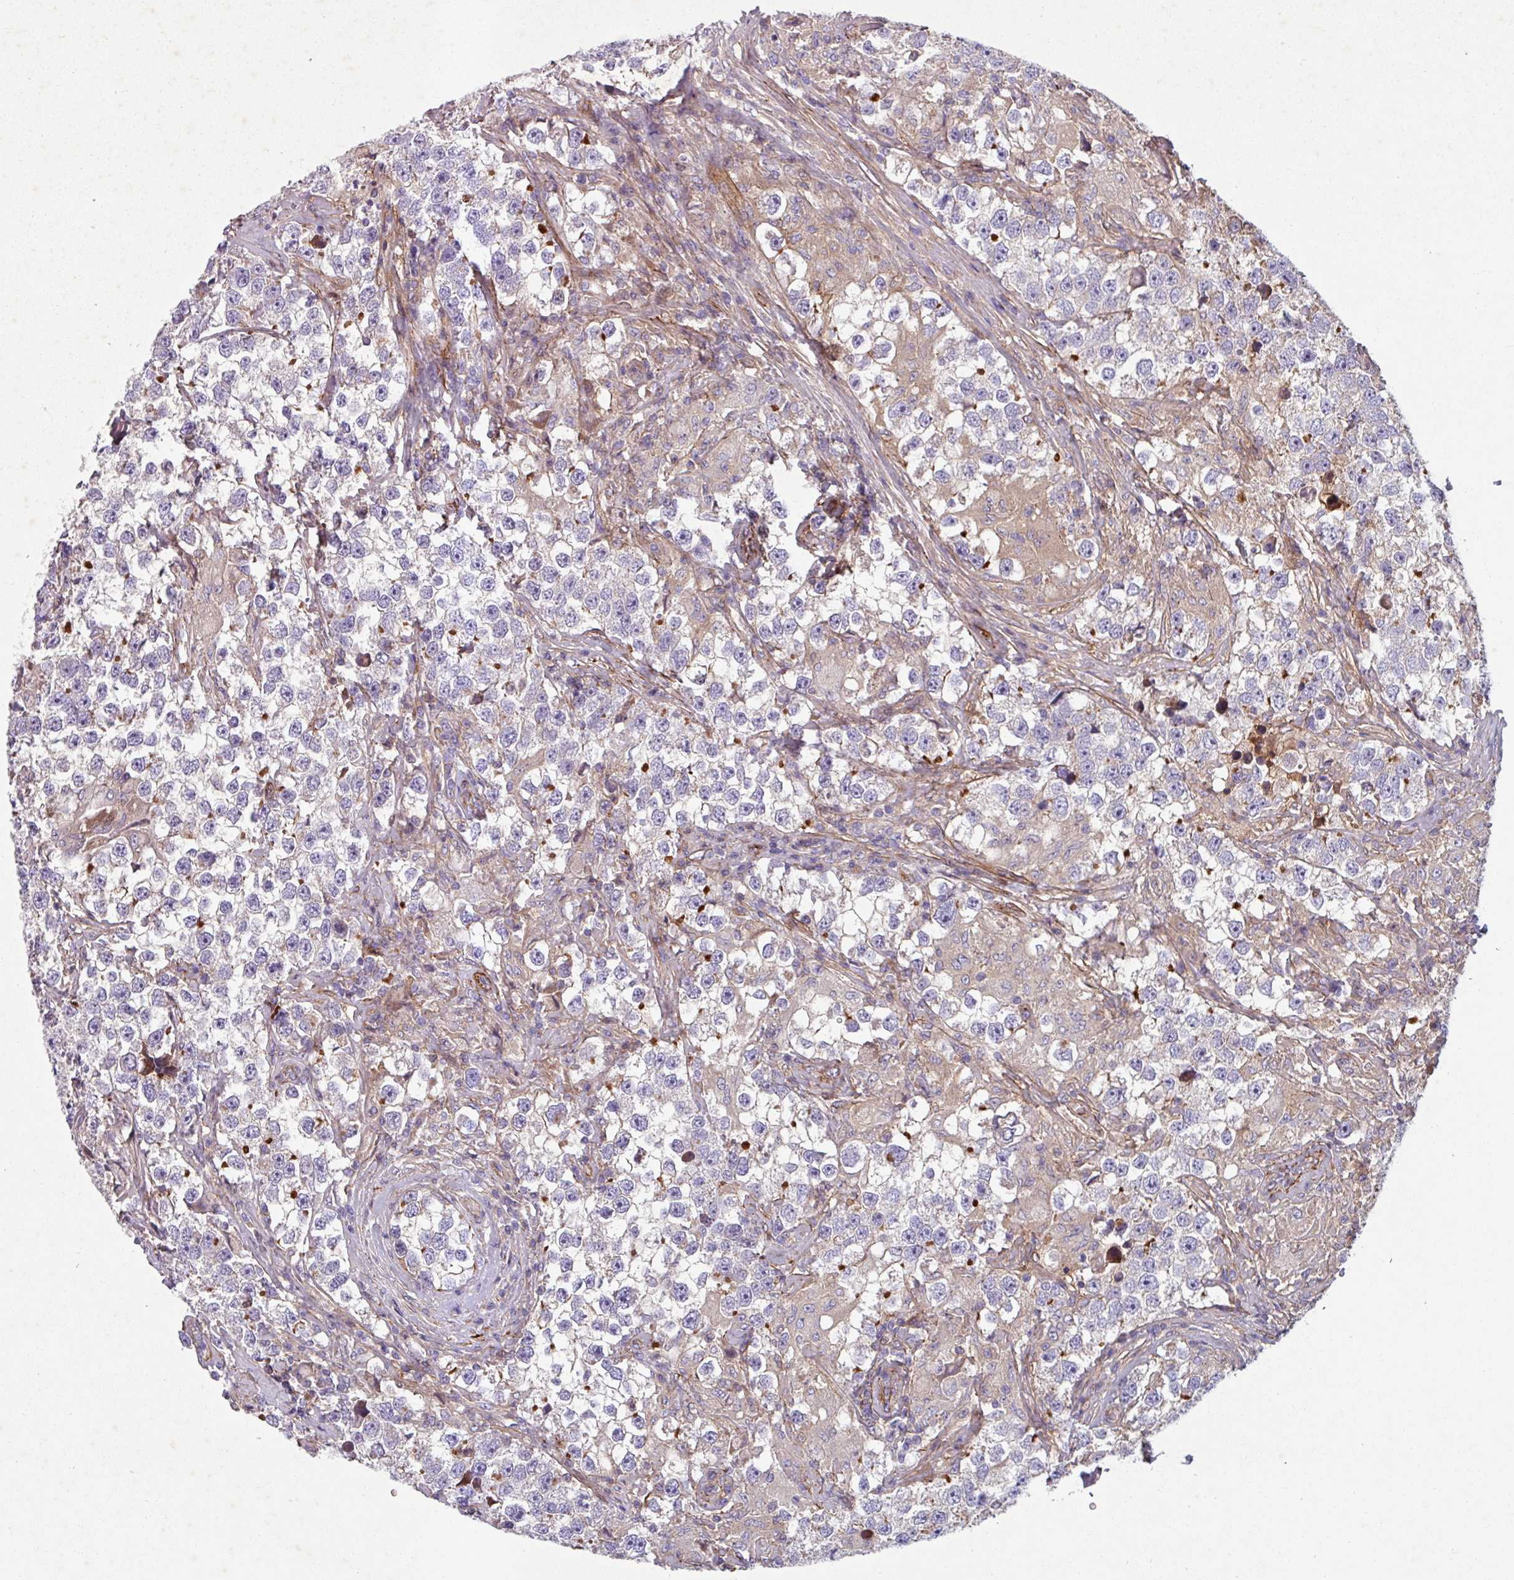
{"staining": {"intensity": "negative", "quantity": "none", "location": "none"}, "tissue": "testis cancer", "cell_type": "Tumor cells", "image_type": "cancer", "snomed": [{"axis": "morphology", "description": "Seminoma, NOS"}, {"axis": "topography", "description": "Testis"}], "caption": "An image of testis cancer stained for a protein displays no brown staining in tumor cells.", "gene": "ATP2C2", "patient": {"sex": "male", "age": 46}}